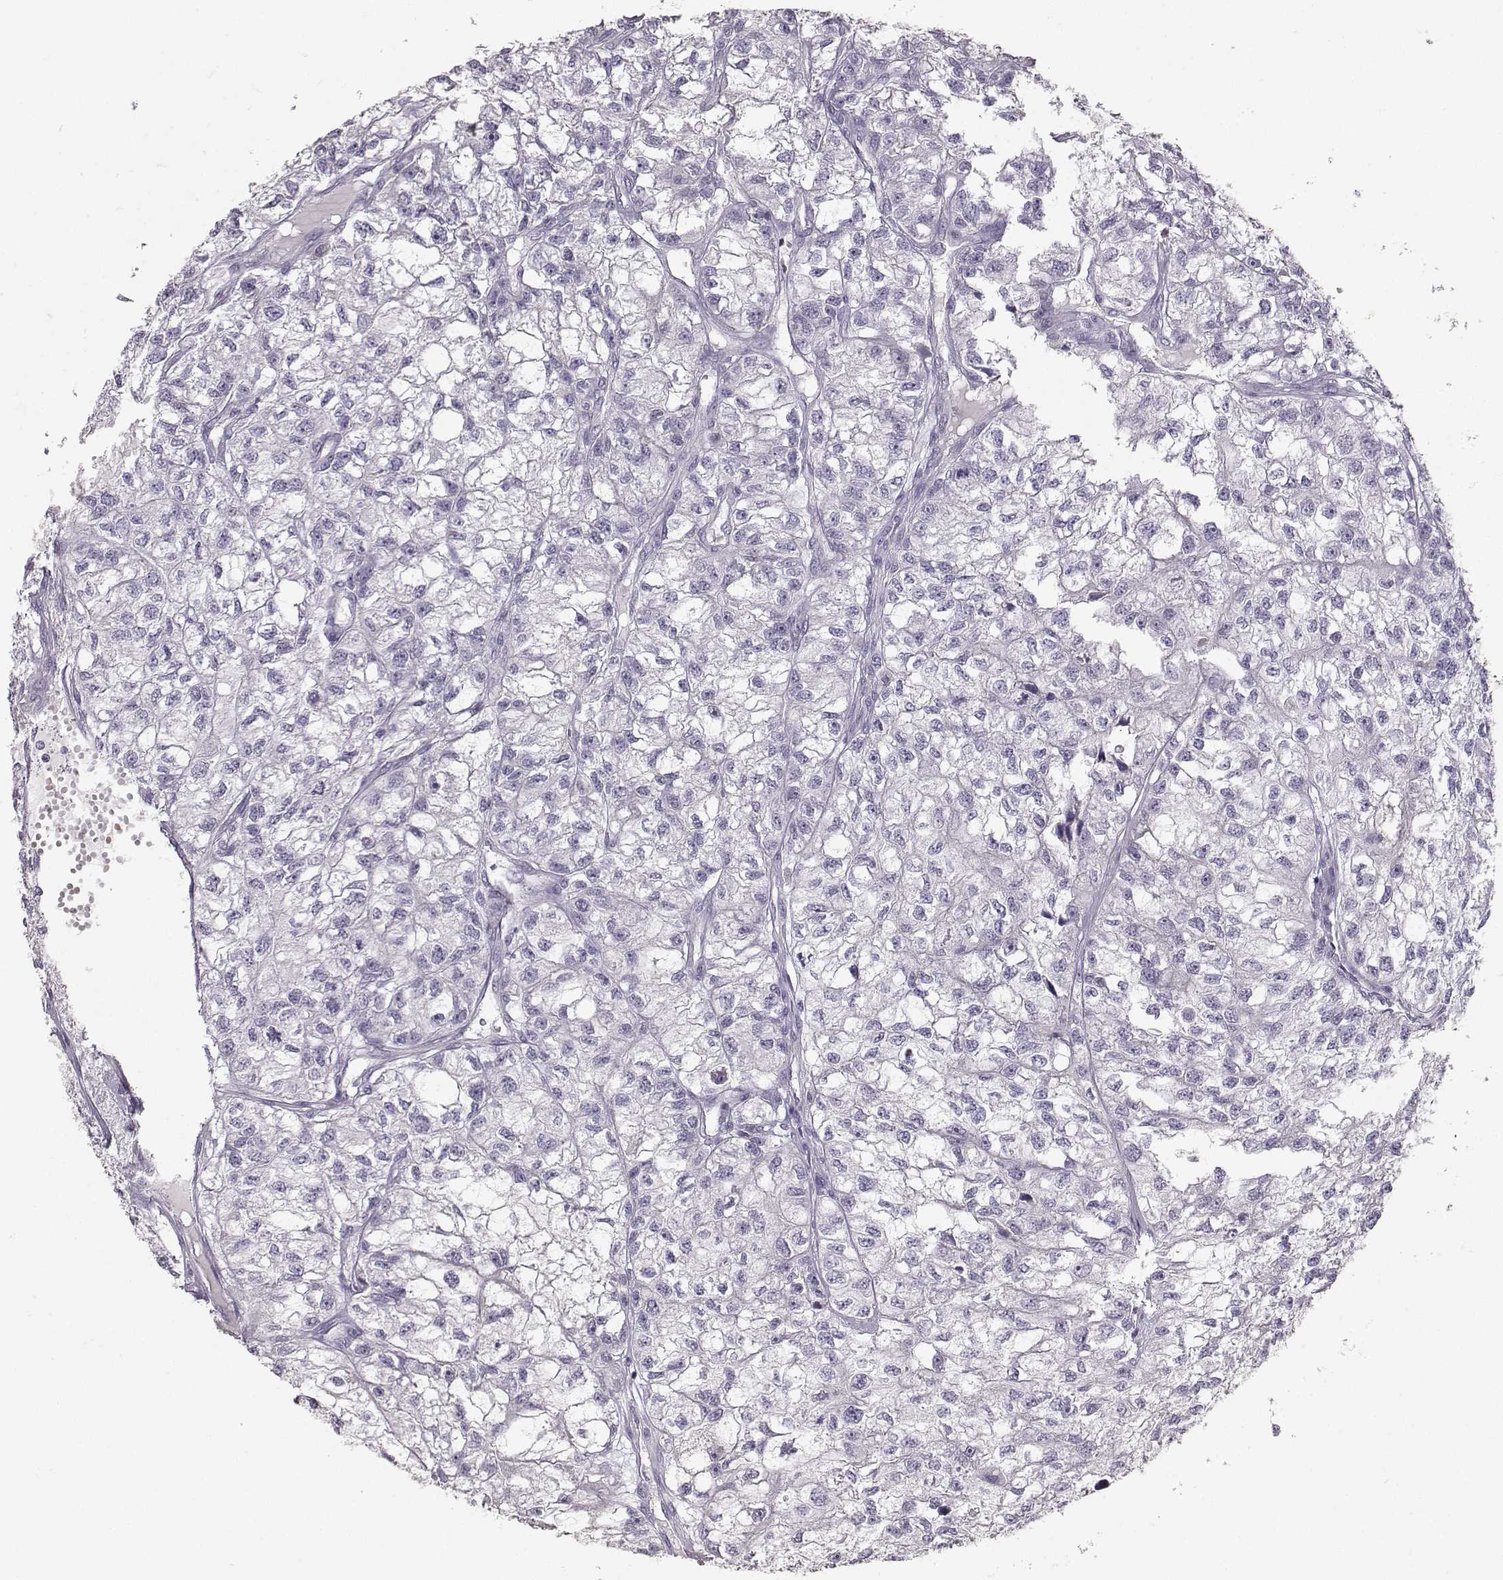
{"staining": {"intensity": "negative", "quantity": "none", "location": "none"}, "tissue": "renal cancer", "cell_type": "Tumor cells", "image_type": "cancer", "snomed": [{"axis": "morphology", "description": "Adenocarcinoma, NOS"}, {"axis": "topography", "description": "Kidney"}], "caption": "The micrograph reveals no significant expression in tumor cells of adenocarcinoma (renal).", "gene": "PKP2", "patient": {"sex": "male", "age": 56}}